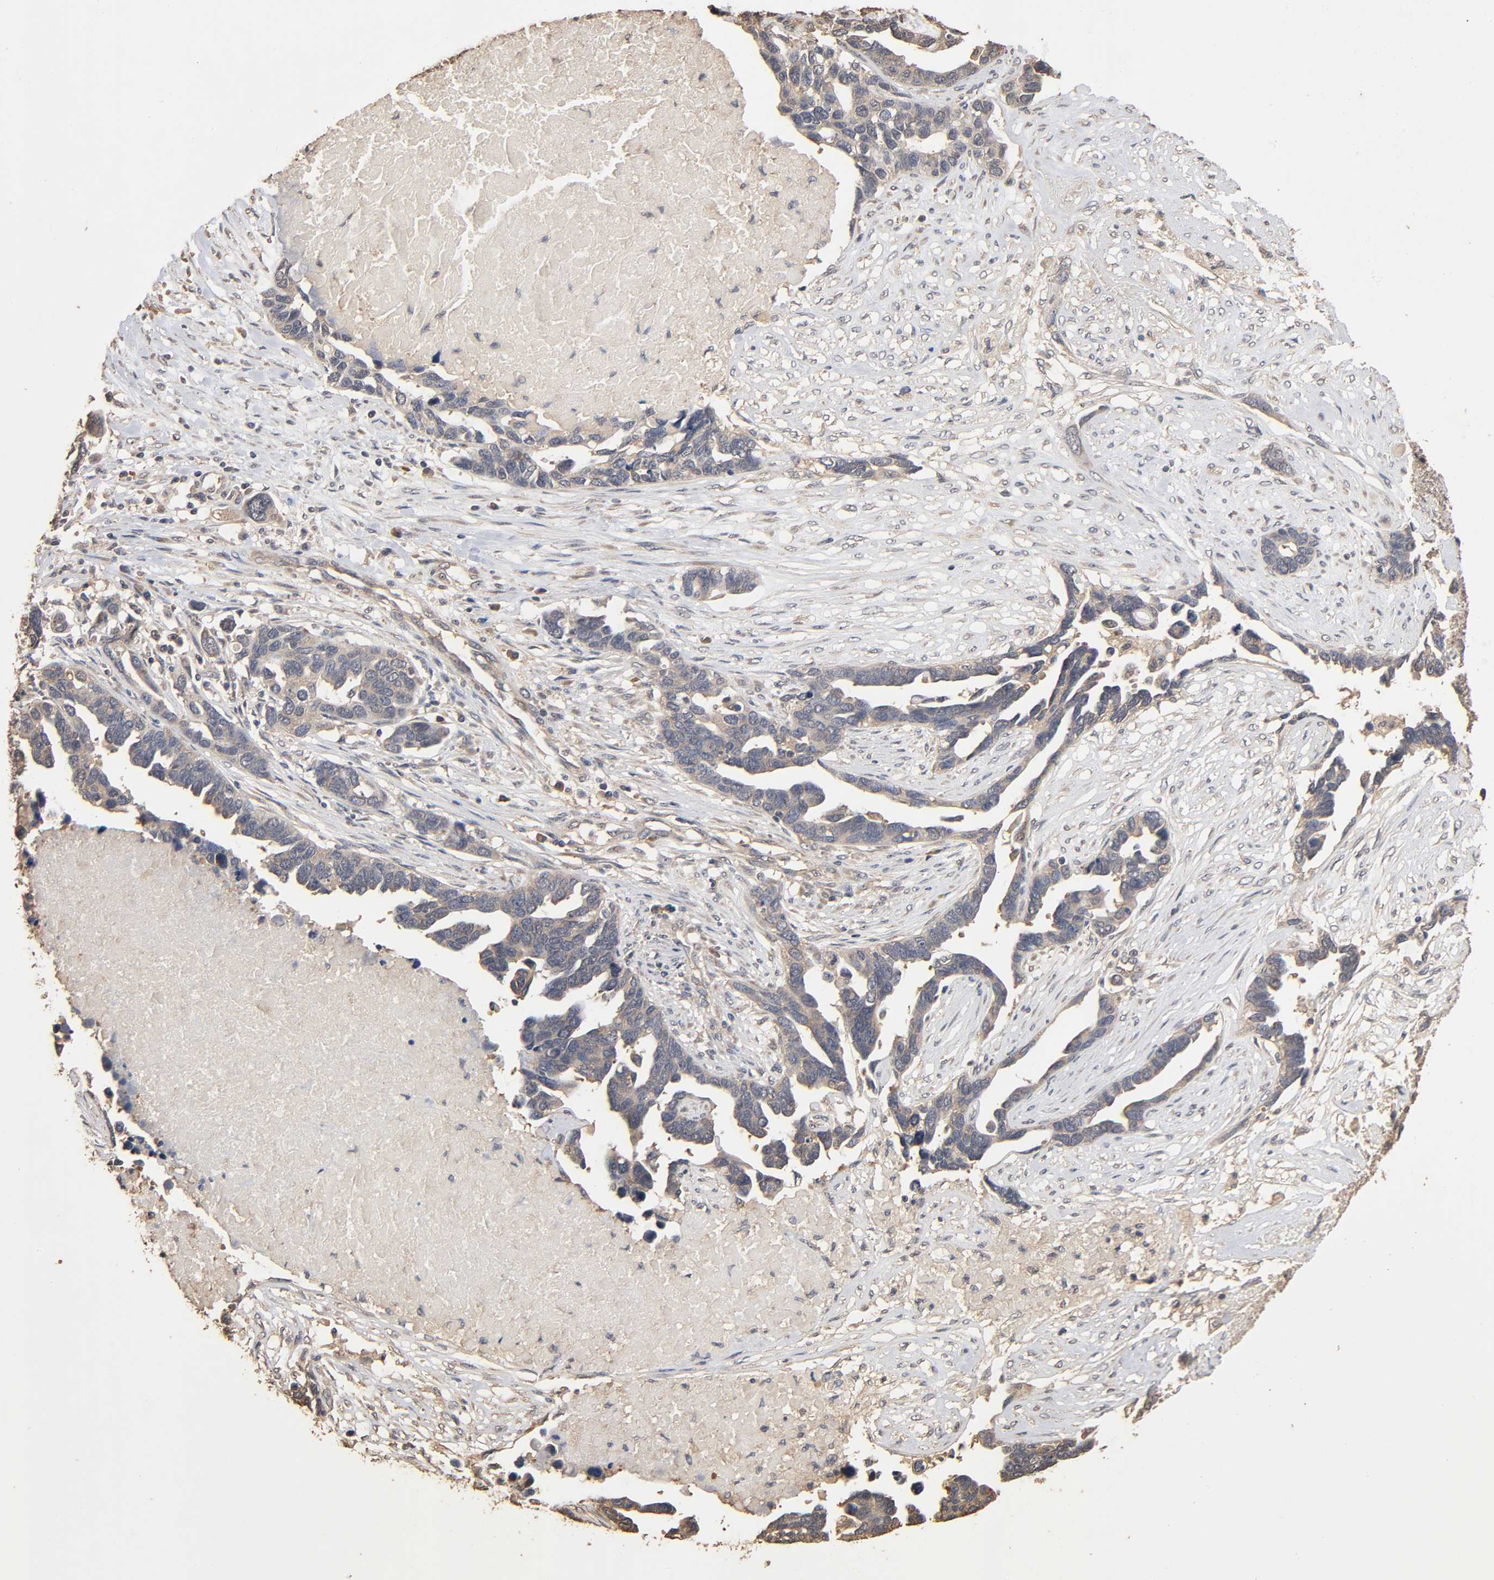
{"staining": {"intensity": "weak", "quantity": ">75%", "location": "cytoplasmic/membranous"}, "tissue": "ovarian cancer", "cell_type": "Tumor cells", "image_type": "cancer", "snomed": [{"axis": "morphology", "description": "Cystadenocarcinoma, serous, NOS"}, {"axis": "topography", "description": "Ovary"}], "caption": "Immunohistochemistry (IHC) image of human serous cystadenocarcinoma (ovarian) stained for a protein (brown), which demonstrates low levels of weak cytoplasmic/membranous positivity in approximately >75% of tumor cells.", "gene": "ARHGEF7", "patient": {"sex": "female", "age": 54}}